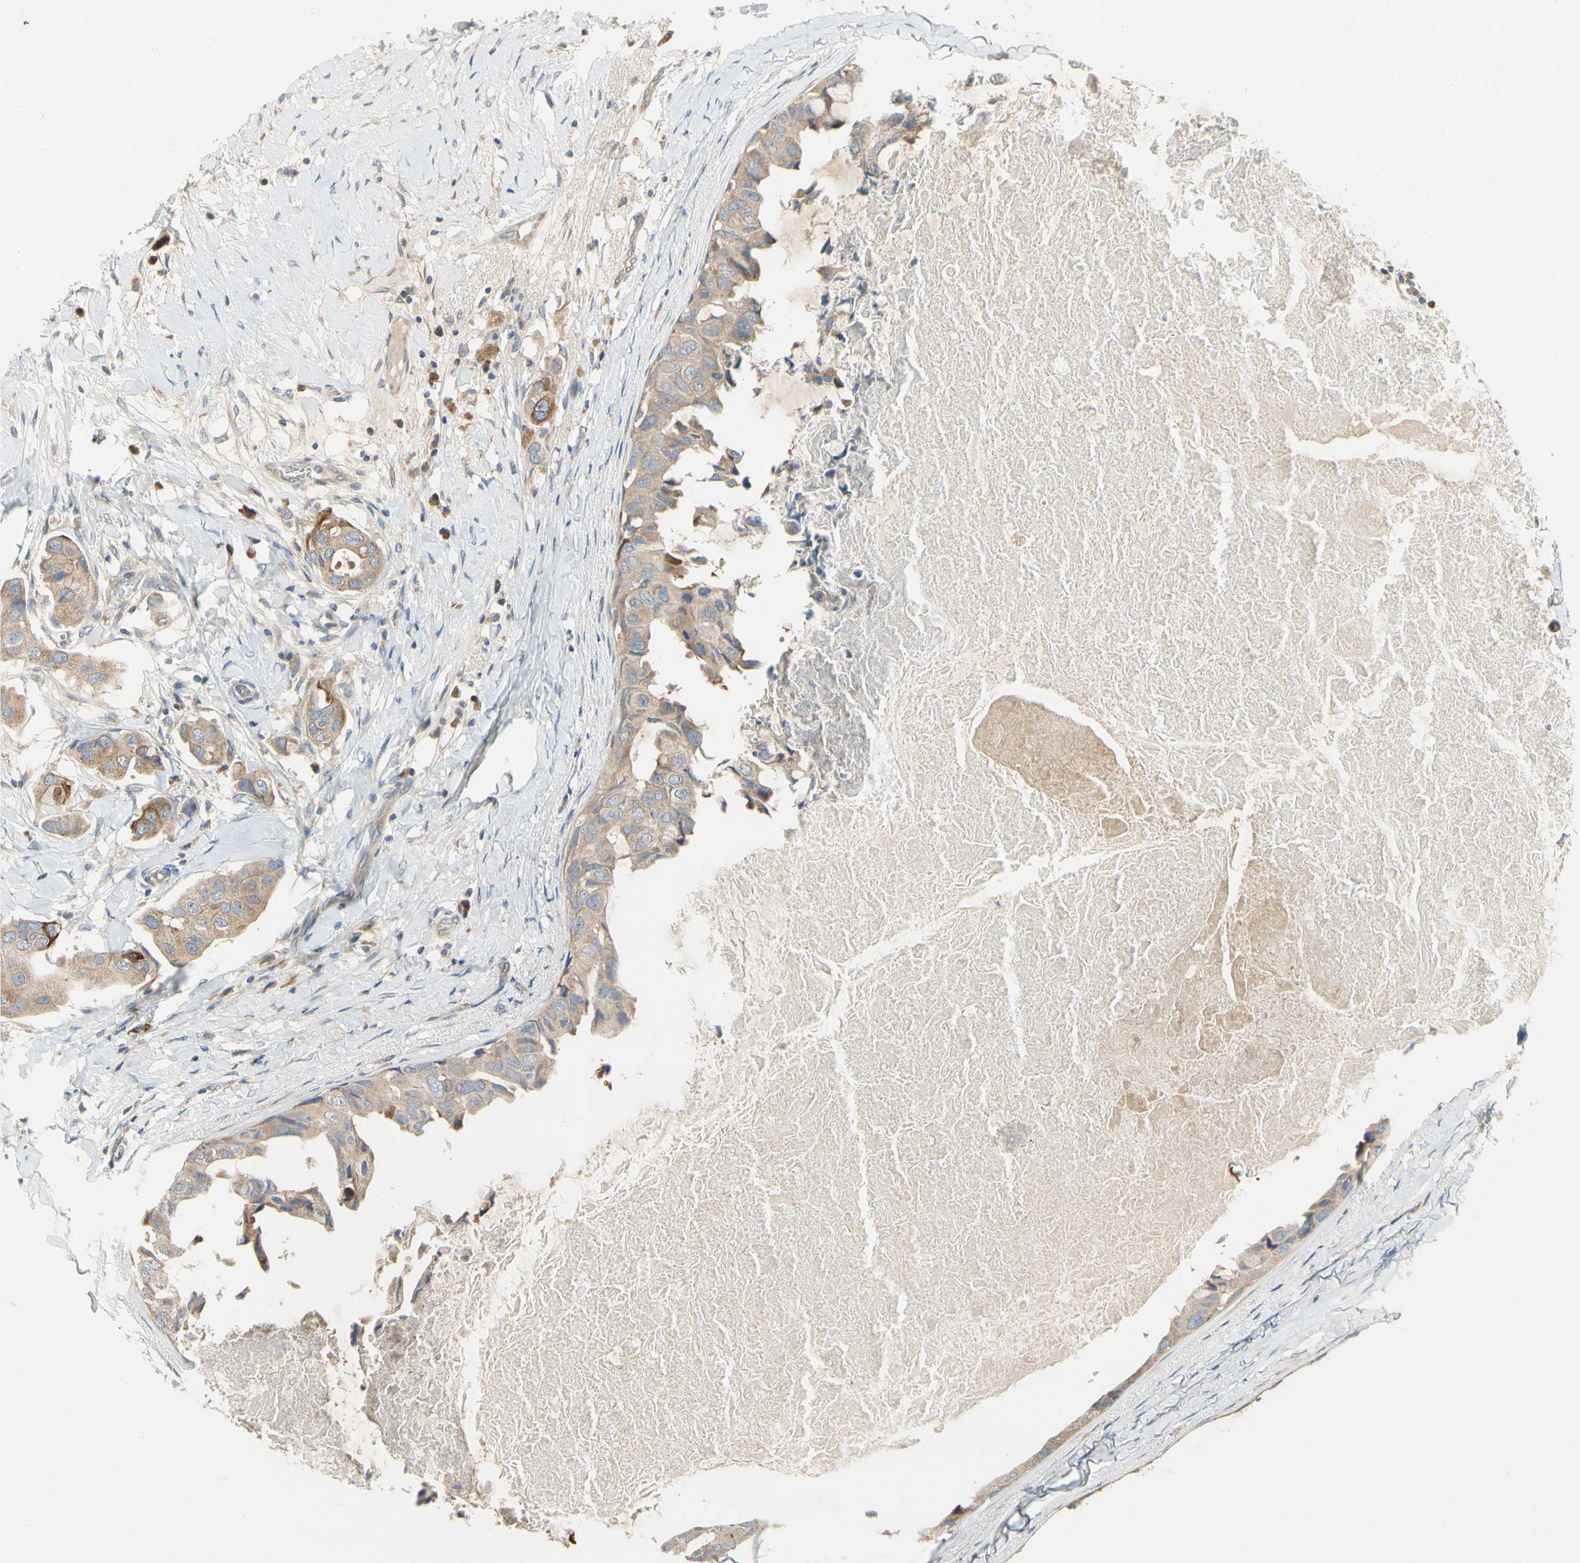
{"staining": {"intensity": "moderate", "quantity": ">75%", "location": "cytoplasmic/membranous"}, "tissue": "breast cancer", "cell_type": "Tumor cells", "image_type": "cancer", "snomed": [{"axis": "morphology", "description": "Duct carcinoma"}, {"axis": "topography", "description": "Breast"}], "caption": "The histopathology image exhibits staining of breast invasive ductal carcinoma, revealing moderate cytoplasmic/membranous protein expression (brown color) within tumor cells.", "gene": "KLHDC8B", "patient": {"sex": "female", "age": 40}}